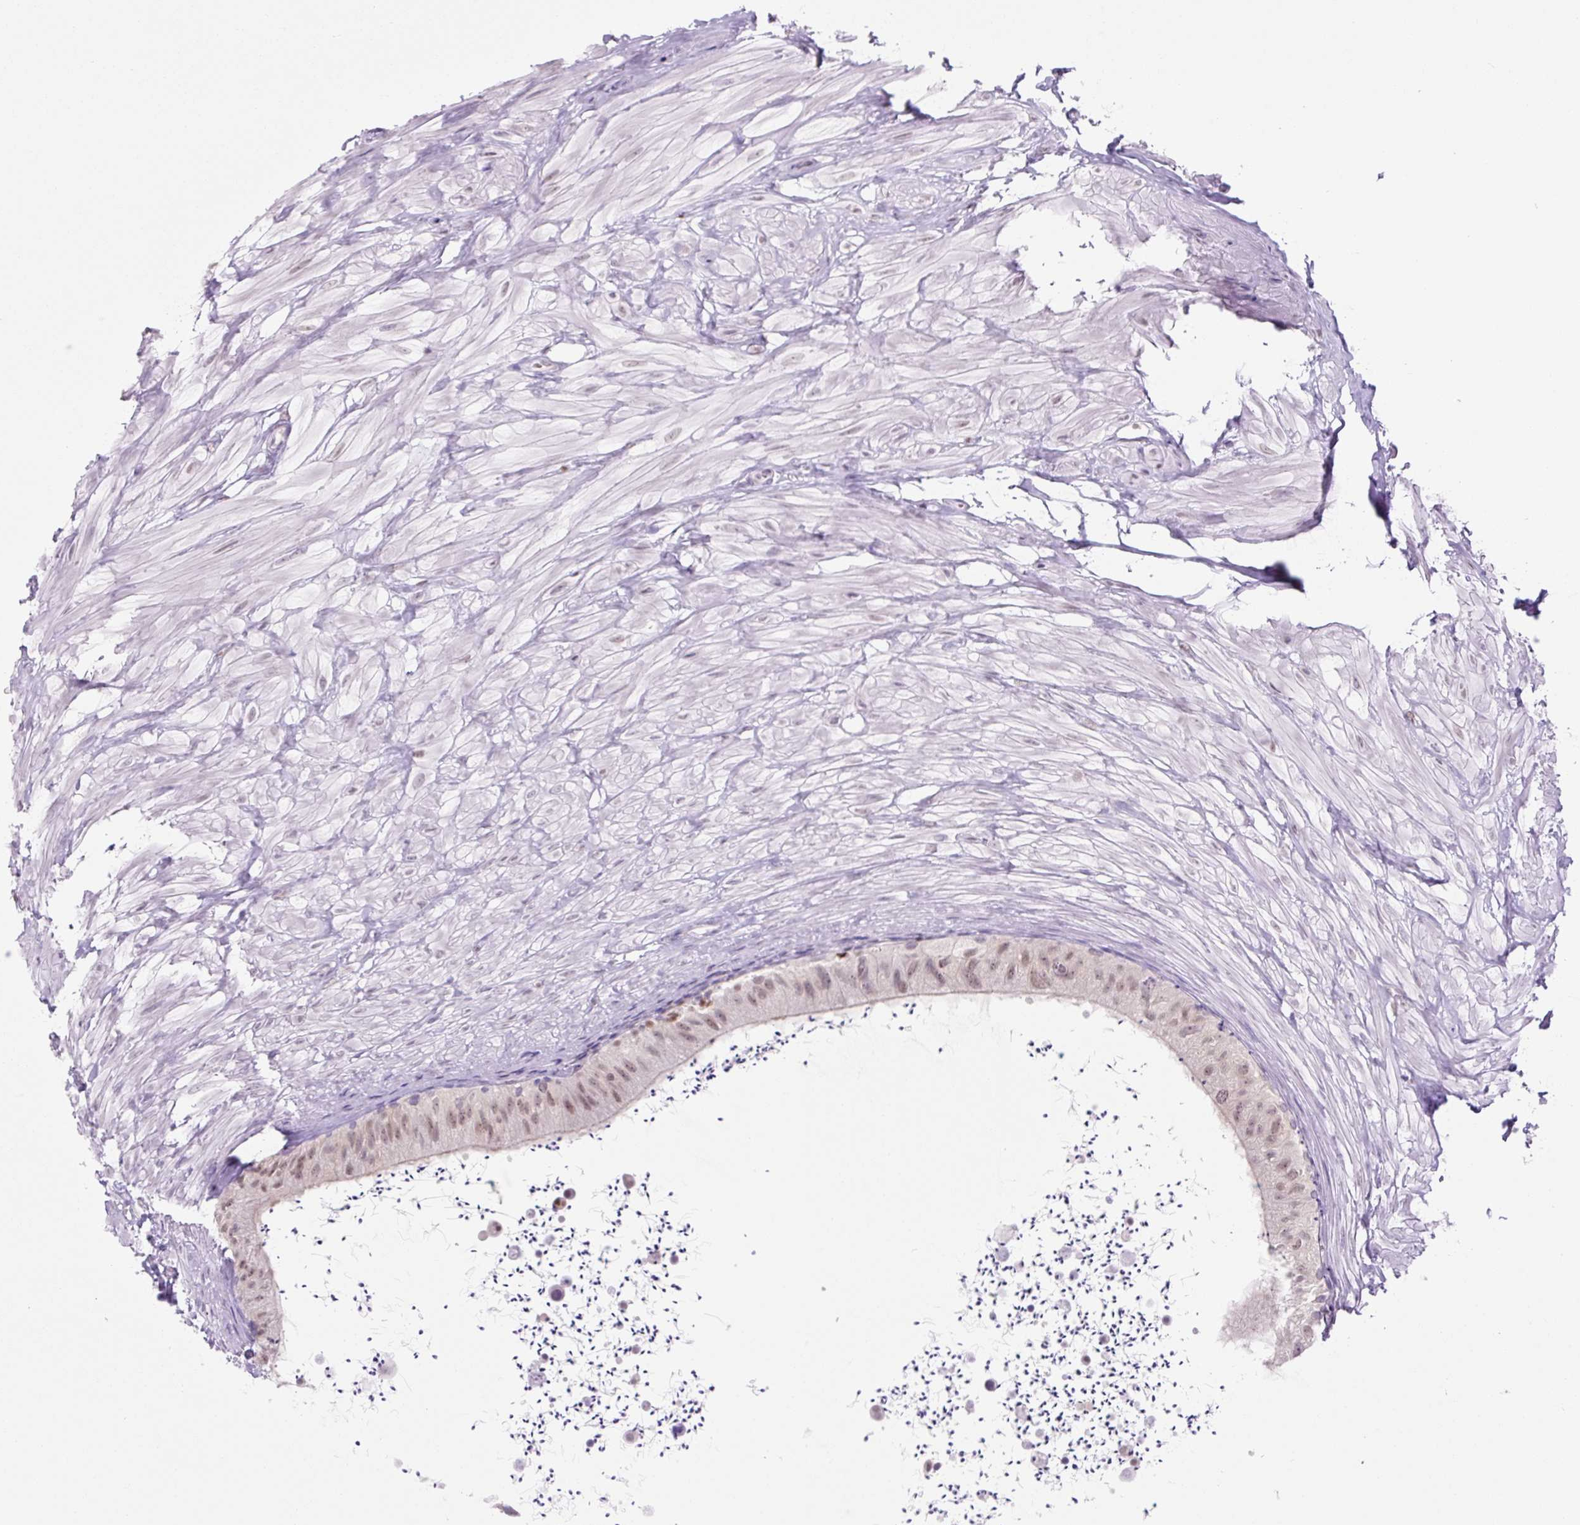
{"staining": {"intensity": "weak", "quantity": "25%-75%", "location": "nuclear"}, "tissue": "epididymis", "cell_type": "Glandular cells", "image_type": "normal", "snomed": [{"axis": "morphology", "description": "Normal tissue, NOS"}, {"axis": "topography", "description": "Epididymis"}, {"axis": "topography", "description": "Peripheral nerve tissue"}], "caption": "The image reveals a brown stain indicating the presence of a protein in the nuclear of glandular cells in epididymis.", "gene": "TLE3", "patient": {"sex": "male", "age": 32}}